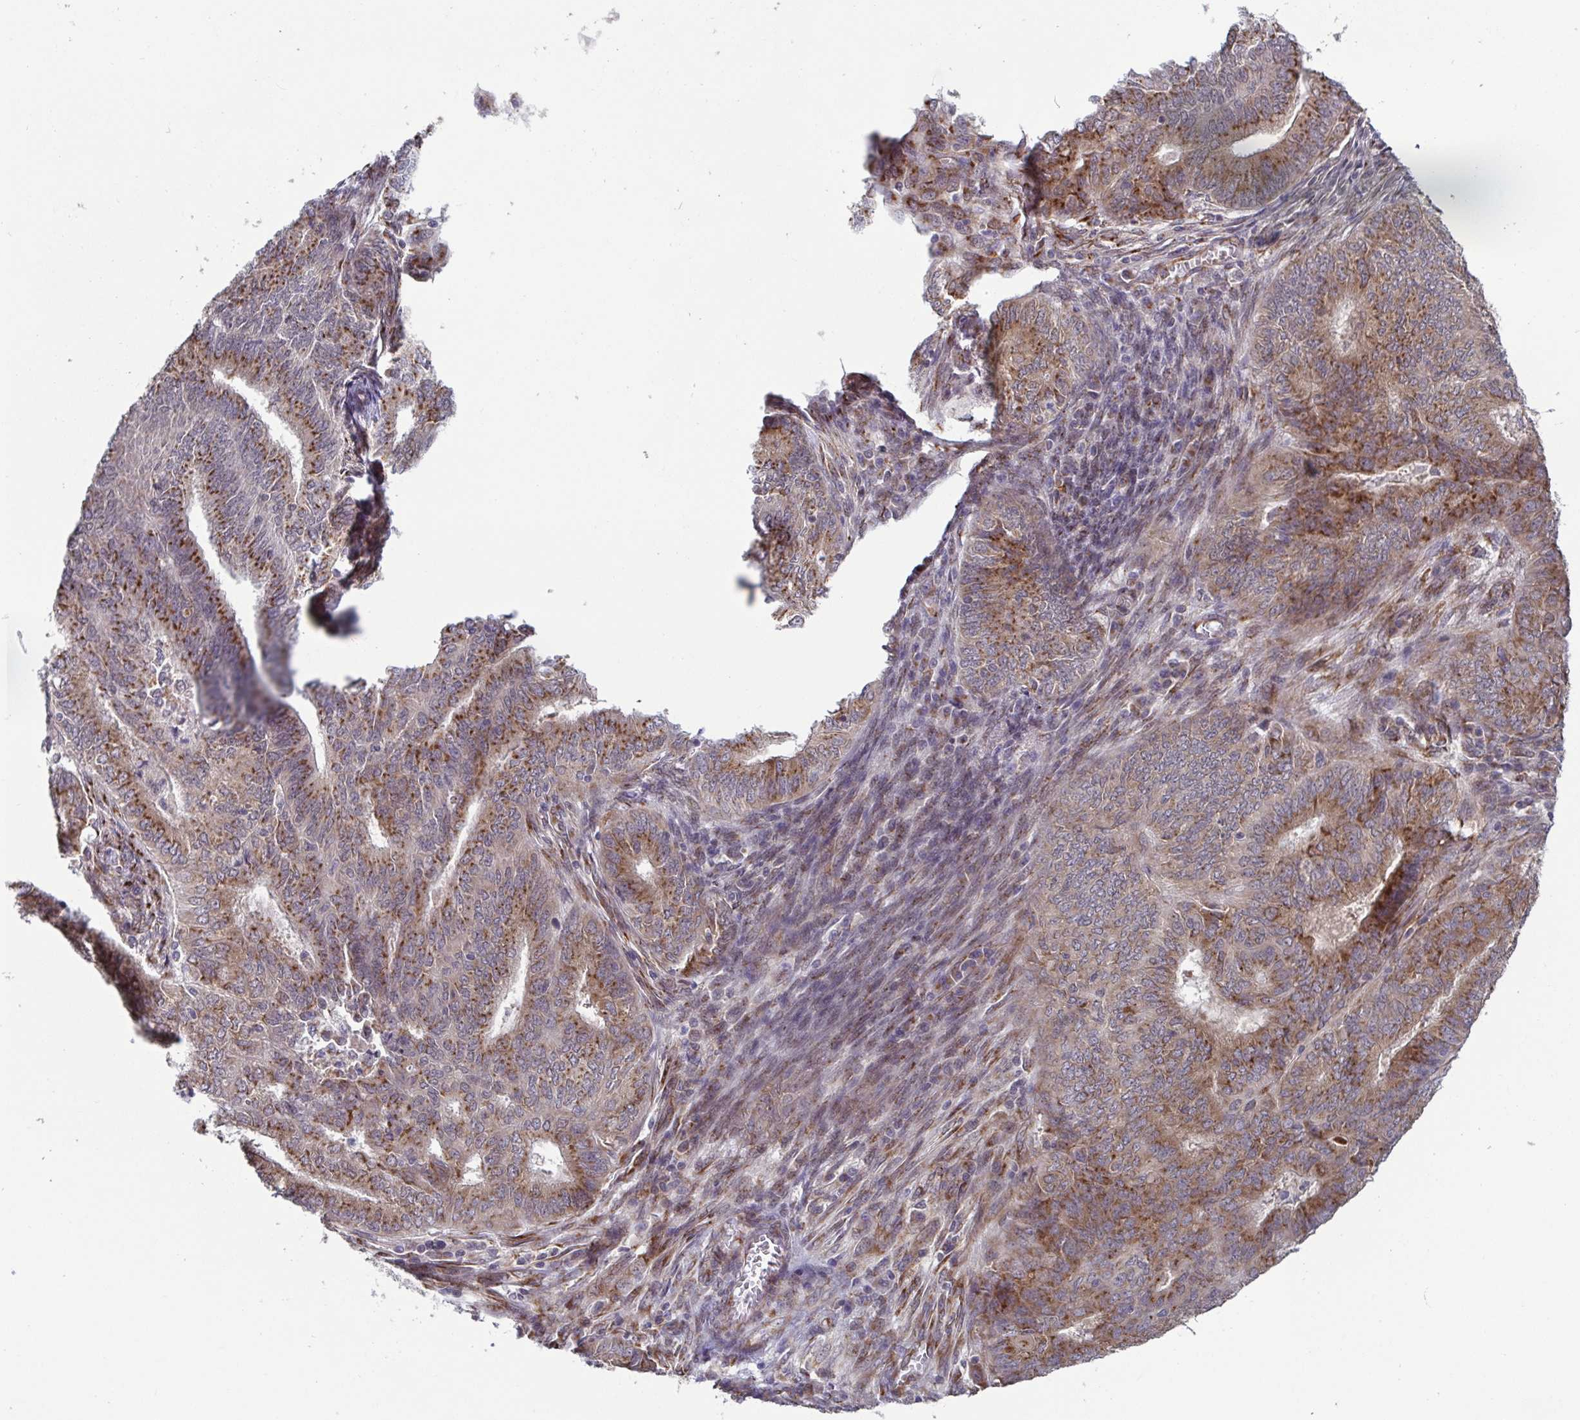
{"staining": {"intensity": "moderate", "quantity": ">75%", "location": "cytoplasmic/membranous"}, "tissue": "endometrial cancer", "cell_type": "Tumor cells", "image_type": "cancer", "snomed": [{"axis": "morphology", "description": "Adenocarcinoma, NOS"}, {"axis": "topography", "description": "Endometrium"}], "caption": "Adenocarcinoma (endometrial) stained with a brown dye demonstrates moderate cytoplasmic/membranous positive positivity in about >75% of tumor cells.", "gene": "ATP5MJ", "patient": {"sex": "female", "age": 62}}